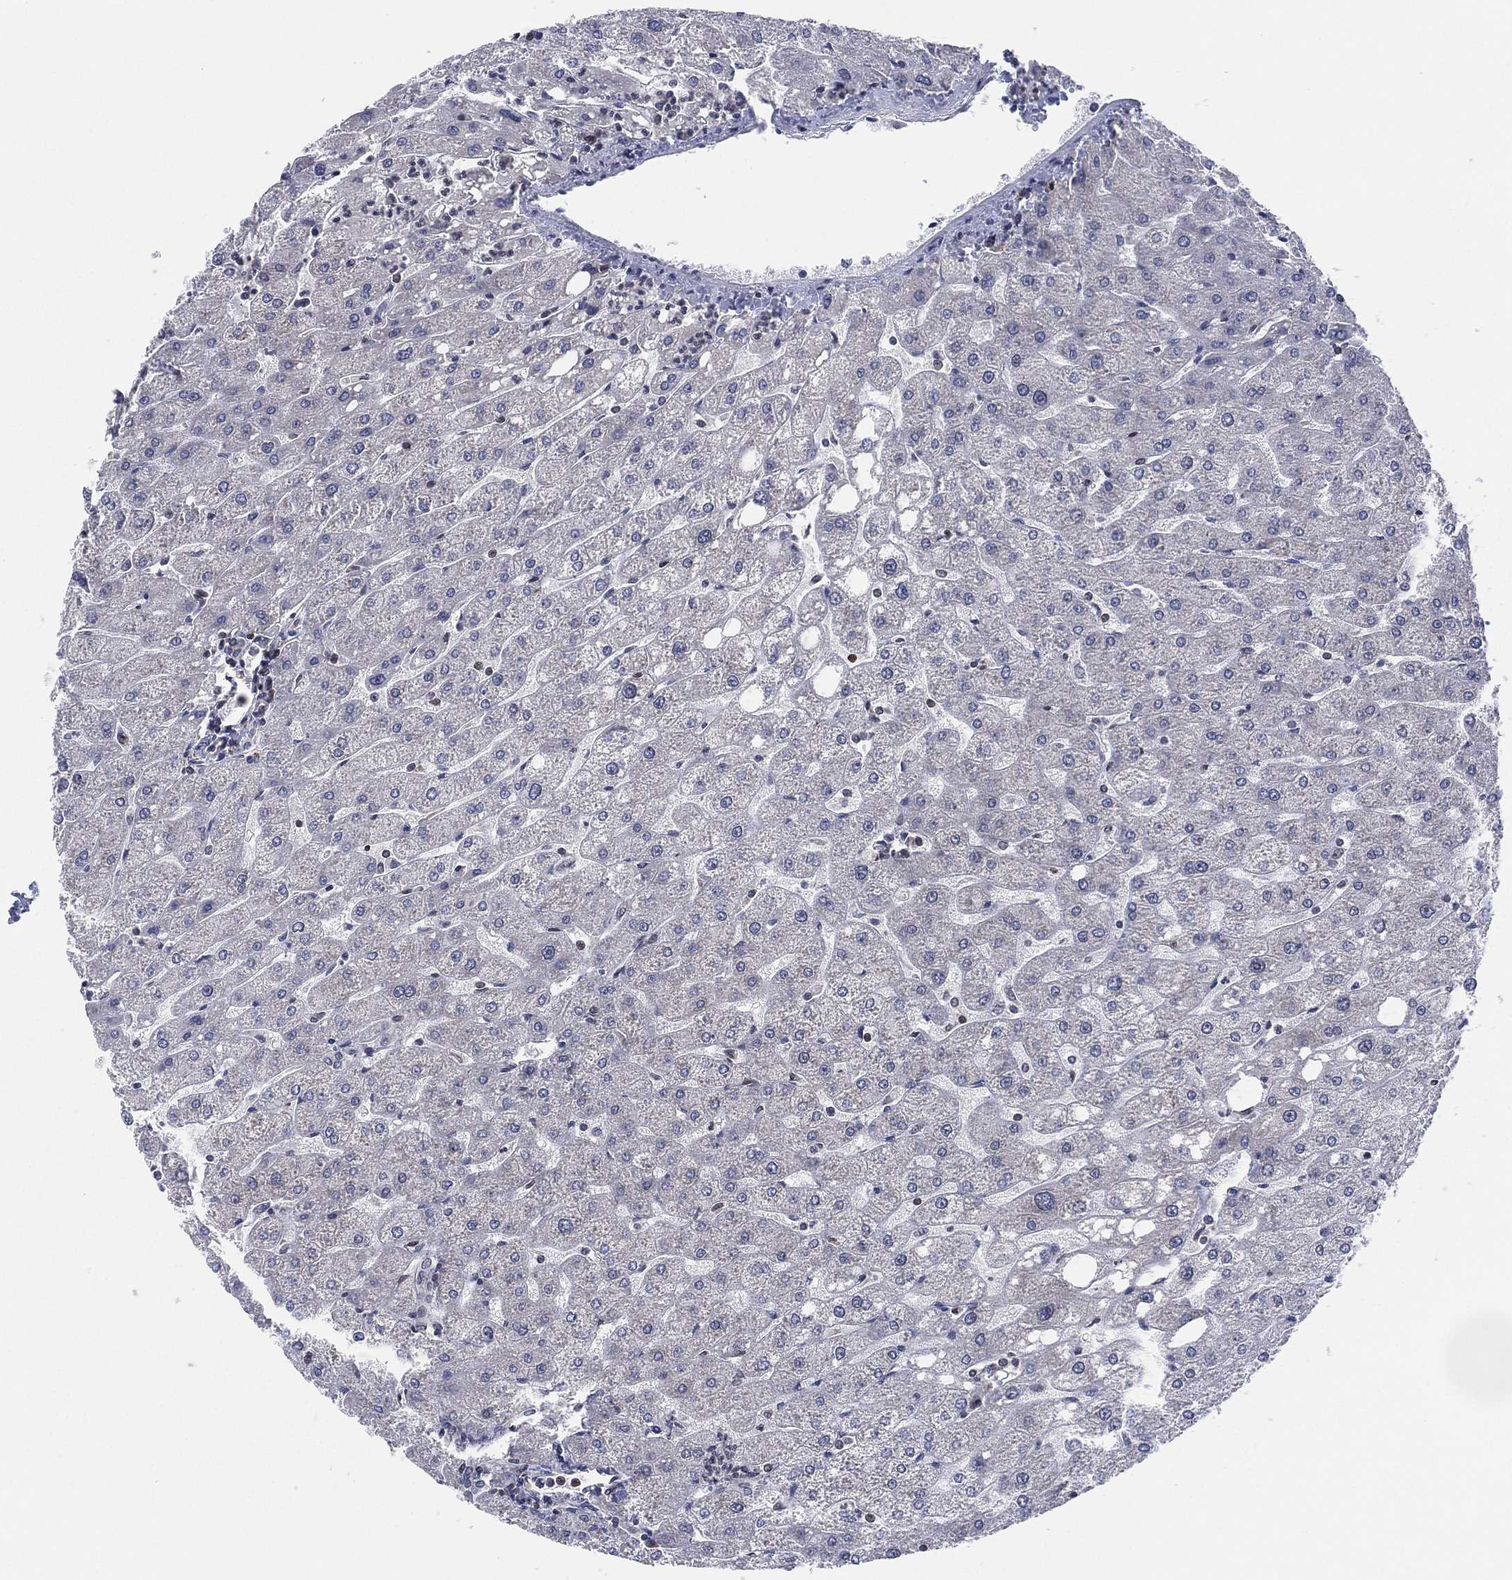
{"staining": {"intensity": "negative", "quantity": "none", "location": "none"}, "tissue": "liver", "cell_type": "Cholangiocytes", "image_type": "normal", "snomed": [{"axis": "morphology", "description": "Normal tissue, NOS"}, {"axis": "topography", "description": "Liver"}], "caption": "High magnification brightfield microscopy of benign liver stained with DAB (3,3'-diaminobenzidine) (brown) and counterstained with hematoxylin (blue): cholangiocytes show no significant staining.", "gene": "TMCO1", "patient": {"sex": "male", "age": 67}}